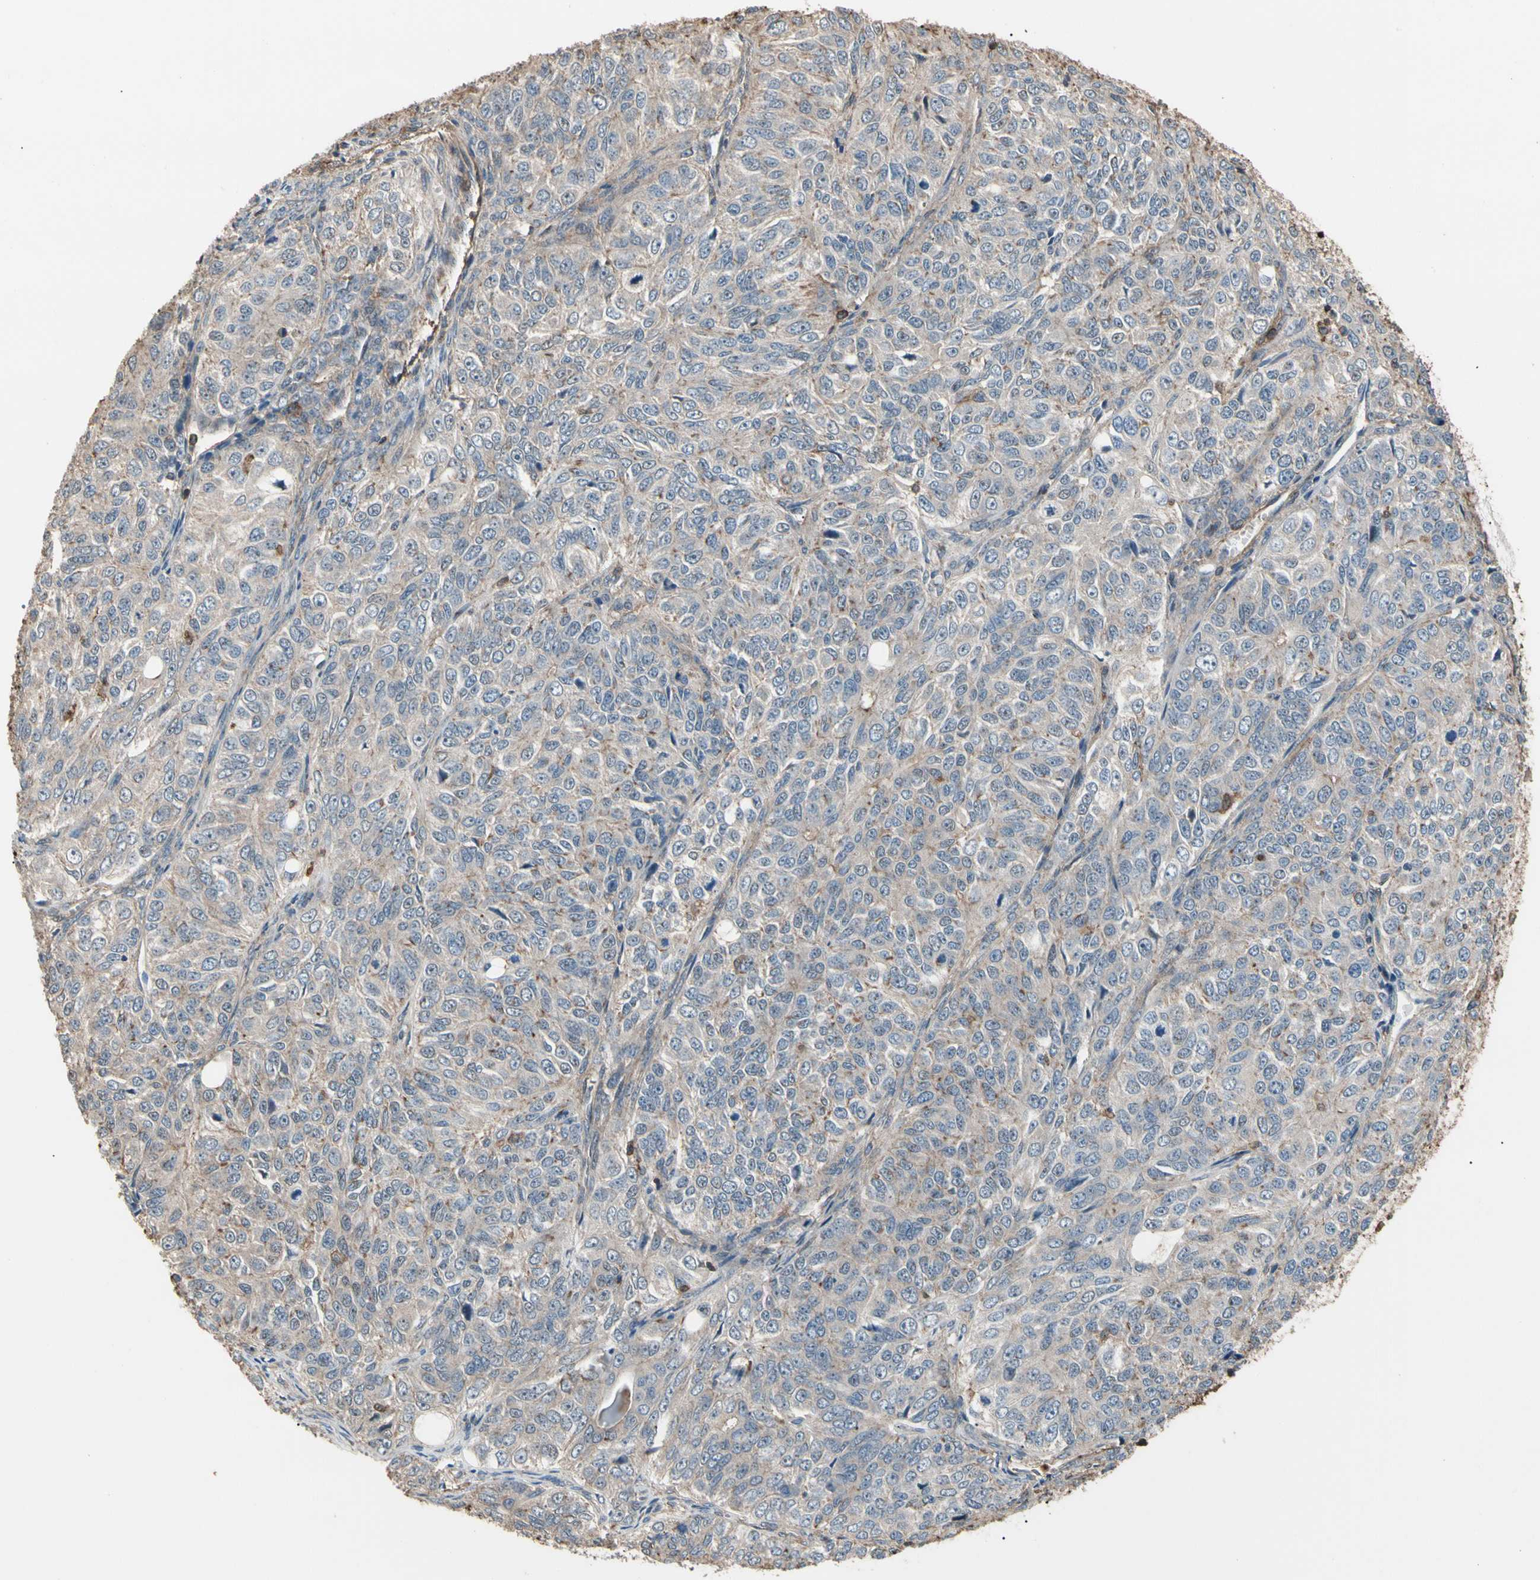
{"staining": {"intensity": "weak", "quantity": "25%-75%", "location": "cytoplasmic/membranous"}, "tissue": "ovarian cancer", "cell_type": "Tumor cells", "image_type": "cancer", "snomed": [{"axis": "morphology", "description": "Carcinoma, endometroid"}, {"axis": "topography", "description": "Ovary"}], "caption": "Human ovarian endometroid carcinoma stained with a protein marker displays weak staining in tumor cells.", "gene": "MAPK13", "patient": {"sex": "female", "age": 51}}